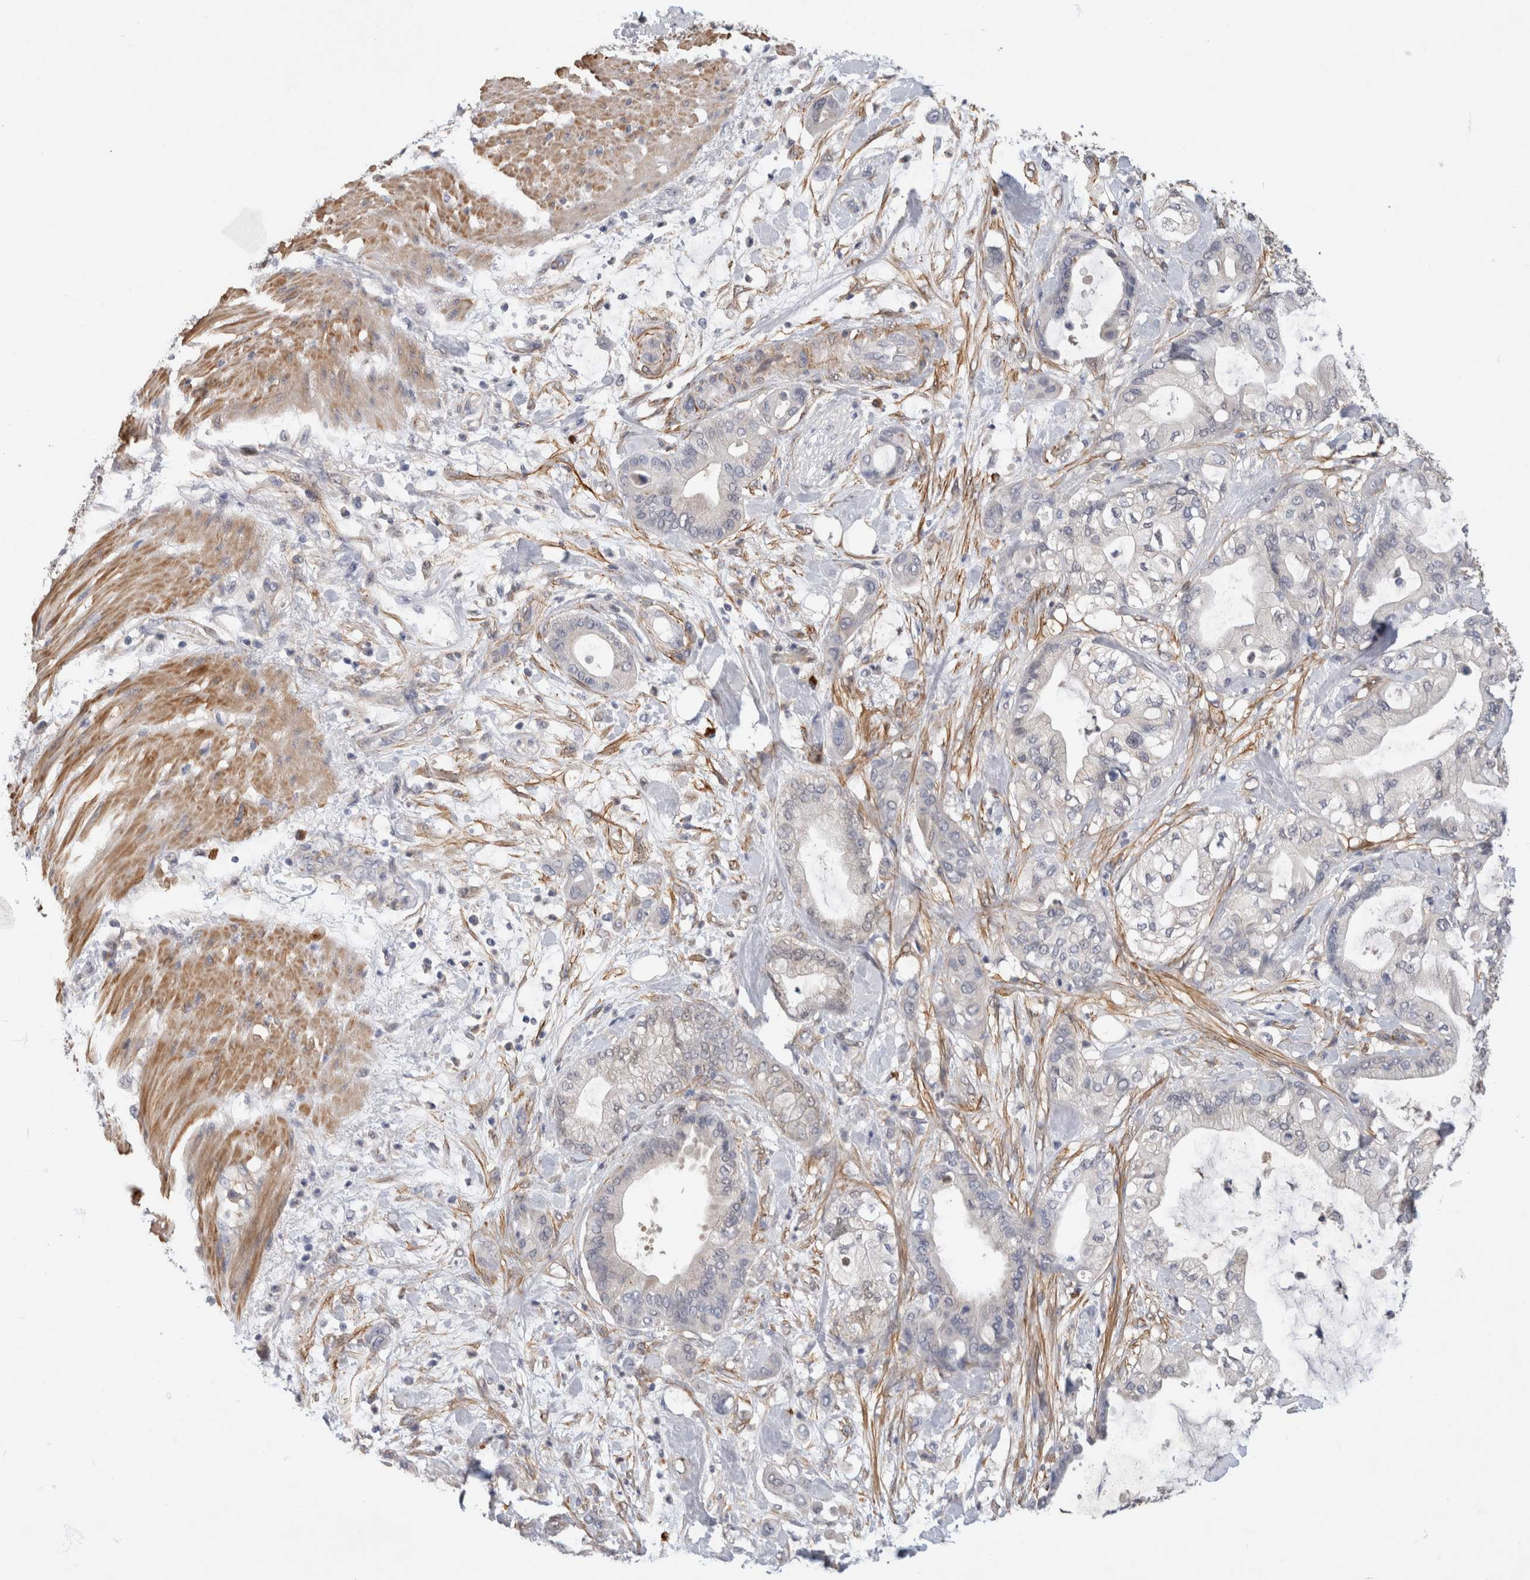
{"staining": {"intensity": "negative", "quantity": "none", "location": "none"}, "tissue": "pancreatic cancer", "cell_type": "Tumor cells", "image_type": "cancer", "snomed": [{"axis": "morphology", "description": "Adenocarcinoma, NOS"}, {"axis": "morphology", "description": "Adenocarcinoma, metastatic, NOS"}, {"axis": "topography", "description": "Lymph node"}, {"axis": "topography", "description": "Pancreas"}, {"axis": "topography", "description": "Duodenum"}], "caption": "IHC micrograph of human metastatic adenocarcinoma (pancreatic) stained for a protein (brown), which shows no staining in tumor cells.", "gene": "PGM1", "patient": {"sex": "female", "age": 64}}